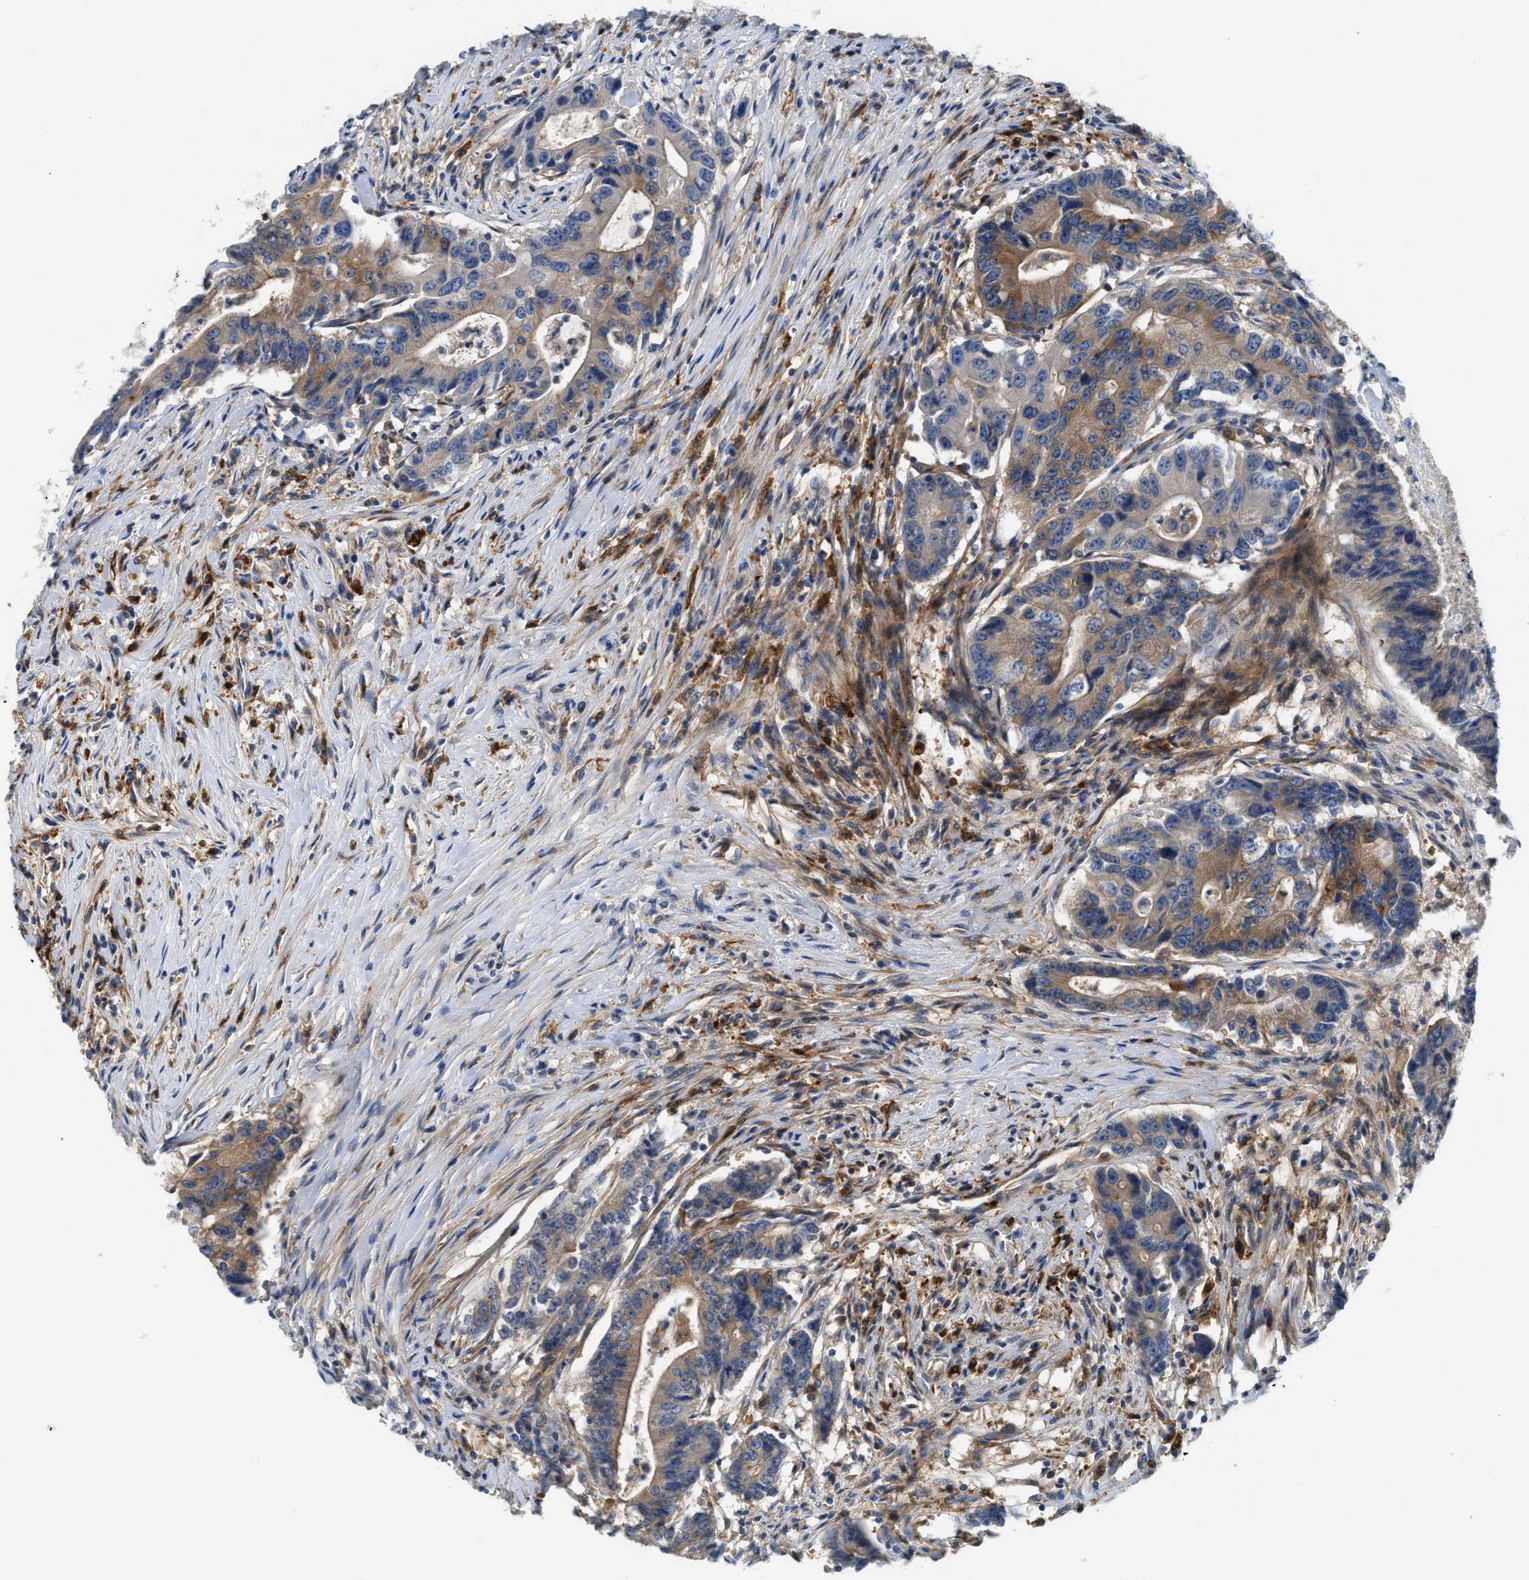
{"staining": {"intensity": "moderate", "quantity": "25%-75%", "location": "cytoplasmic/membranous"}, "tissue": "colorectal cancer", "cell_type": "Tumor cells", "image_type": "cancer", "snomed": [{"axis": "morphology", "description": "Adenocarcinoma, NOS"}, {"axis": "topography", "description": "Colon"}], "caption": "DAB (3,3'-diaminobenzidine) immunohistochemical staining of colorectal cancer displays moderate cytoplasmic/membranous protein expression in approximately 25%-75% of tumor cells.", "gene": "NSUN7", "patient": {"sex": "female", "age": 77}}